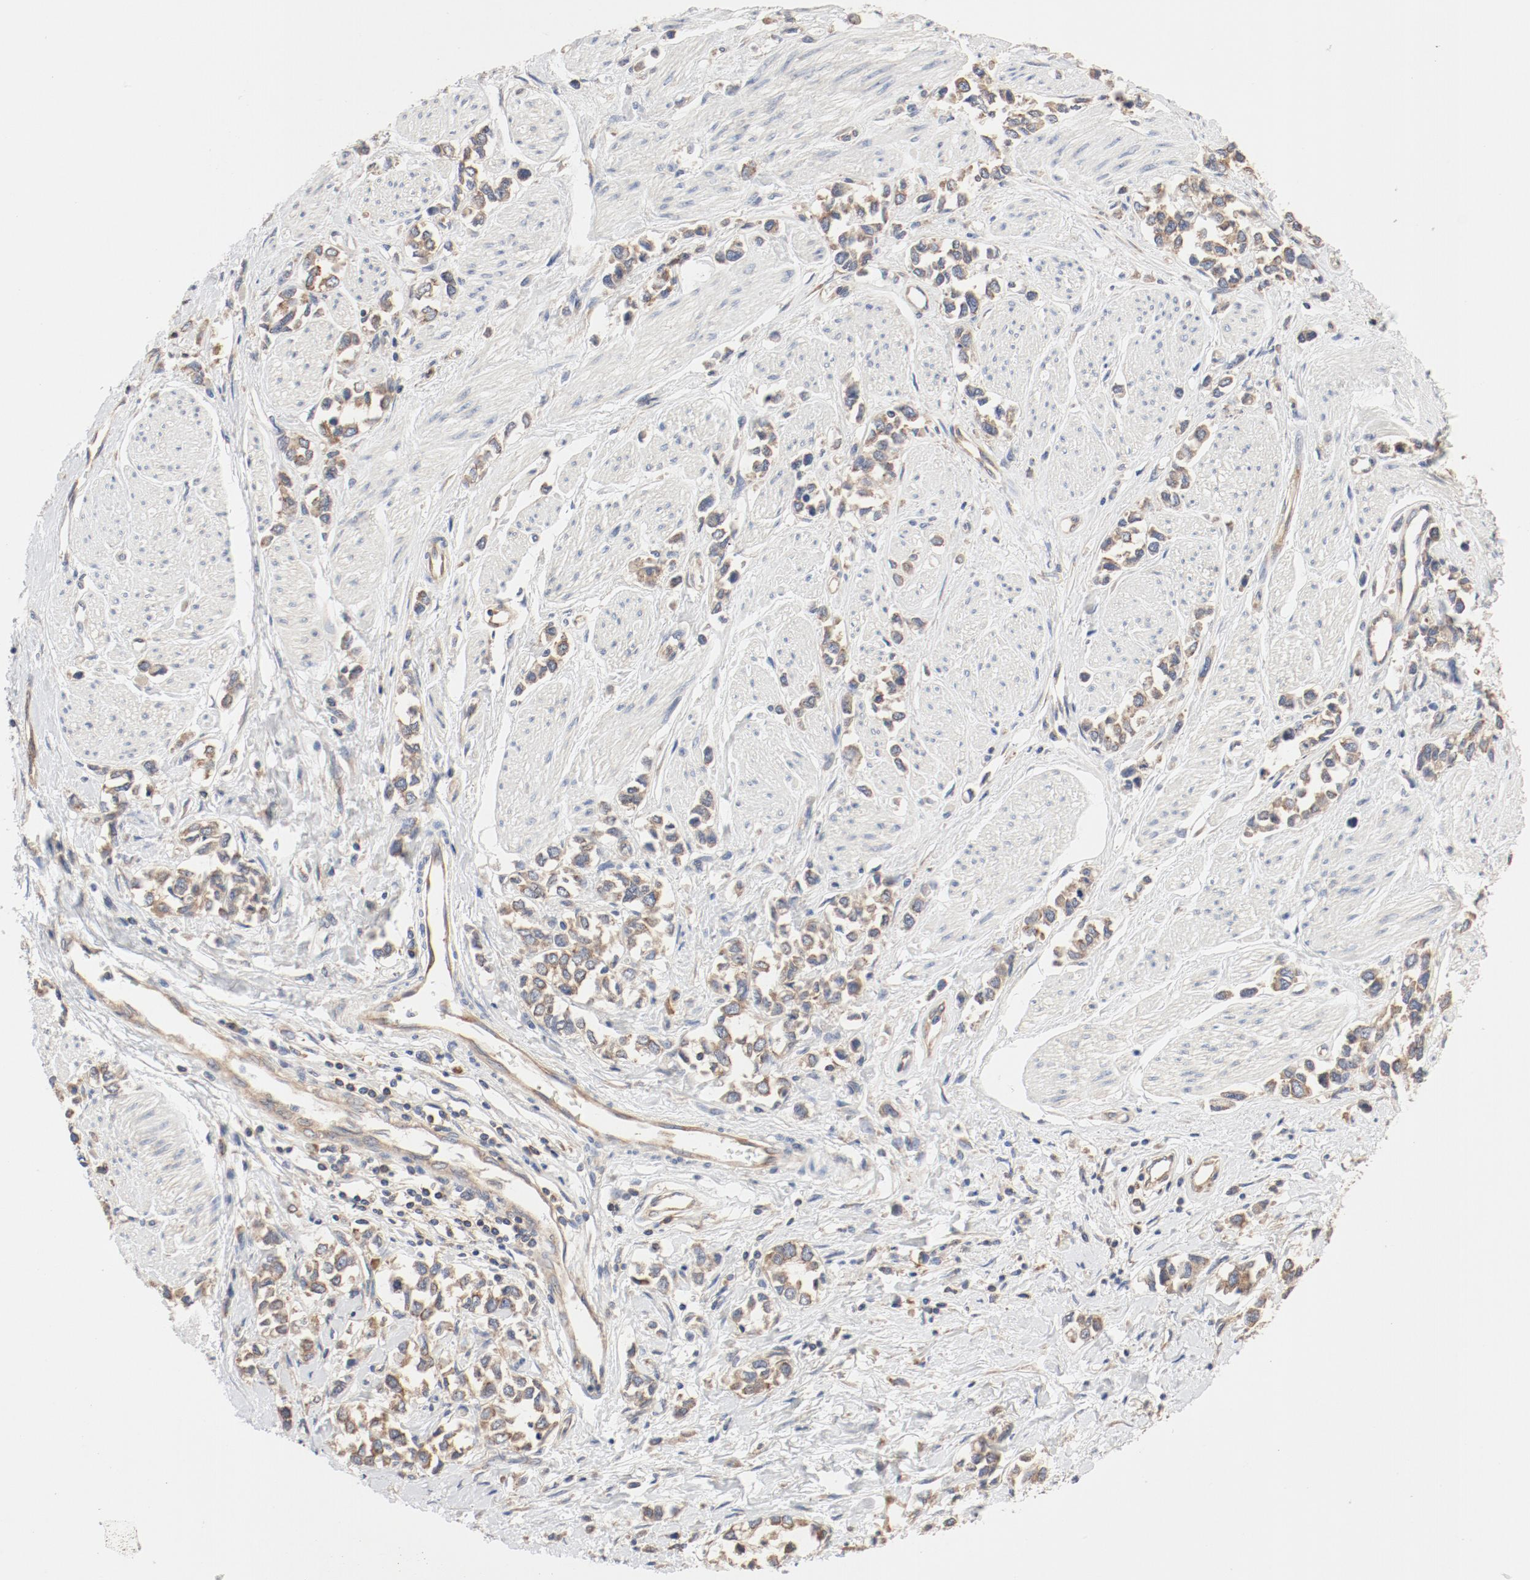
{"staining": {"intensity": "moderate", "quantity": ">75%", "location": "cytoplasmic/membranous"}, "tissue": "stomach cancer", "cell_type": "Tumor cells", "image_type": "cancer", "snomed": [{"axis": "morphology", "description": "Adenocarcinoma, NOS"}, {"axis": "topography", "description": "Stomach, upper"}], "caption": "The photomicrograph displays staining of adenocarcinoma (stomach), revealing moderate cytoplasmic/membranous protein staining (brown color) within tumor cells.", "gene": "RPS6", "patient": {"sex": "male", "age": 76}}